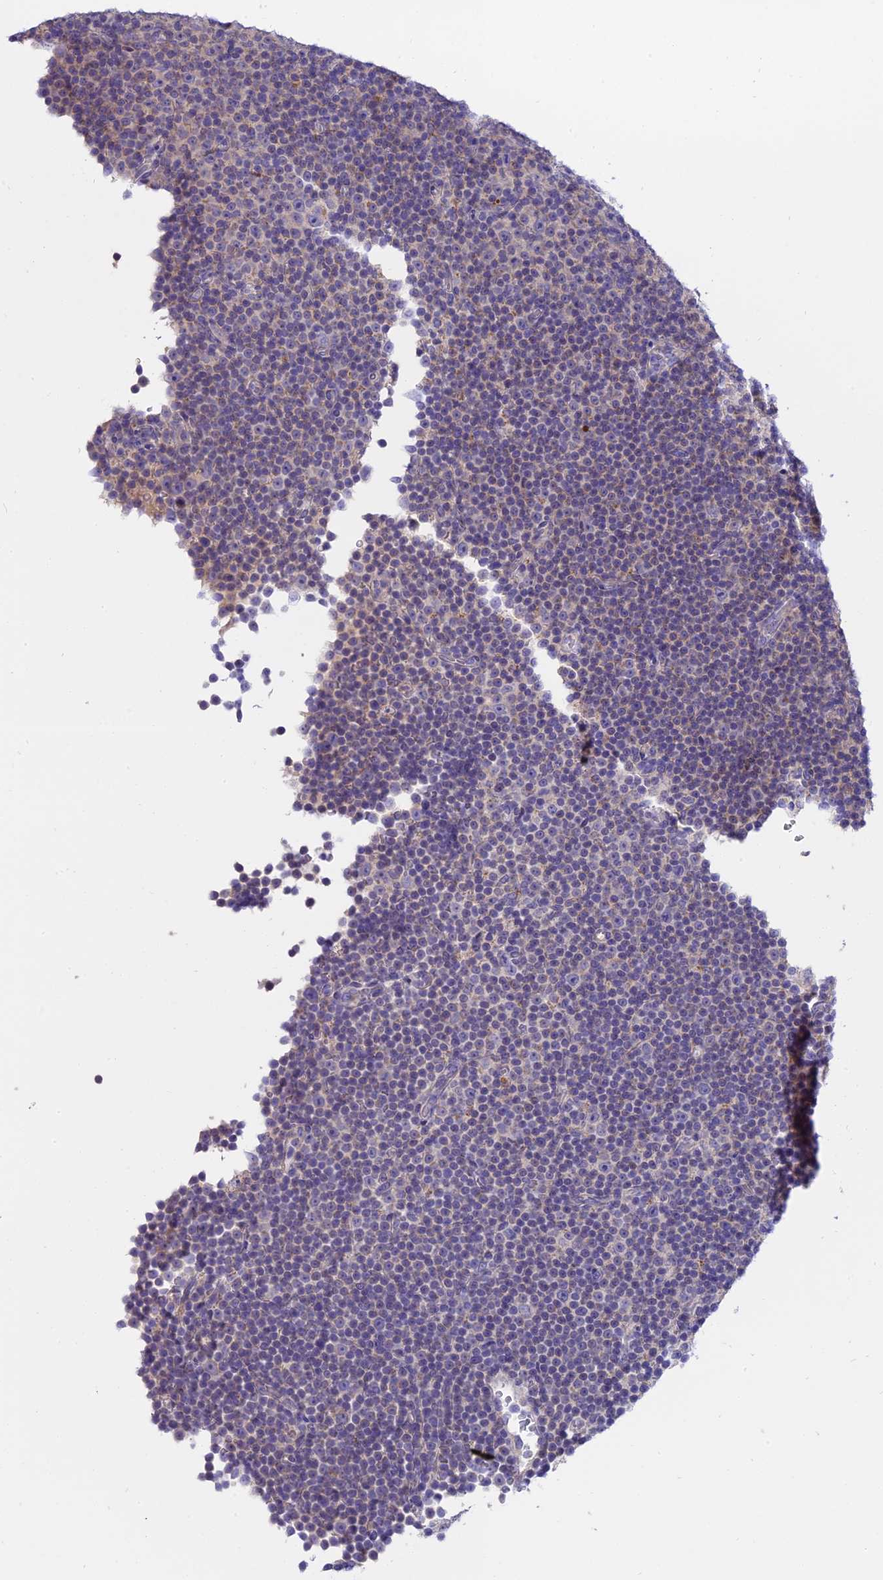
{"staining": {"intensity": "negative", "quantity": "none", "location": "none"}, "tissue": "lymphoma", "cell_type": "Tumor cells", "image_type": "cancer", "snomed": [{"axis": "morphology", "description": "Malignant lymphoma, non-Hodgkin's type, Low grade"}, {"axis": "topography", "description": "Lymph node"}], "caption": "Immunohistochemistry (IHC) micrograph of neoplastic tissue: lymphoma stained with DAB reveals no significant protein positivity in tumor cells.", "gene": "LYPD6", "patient": {"sex": "female", "age": 67}}